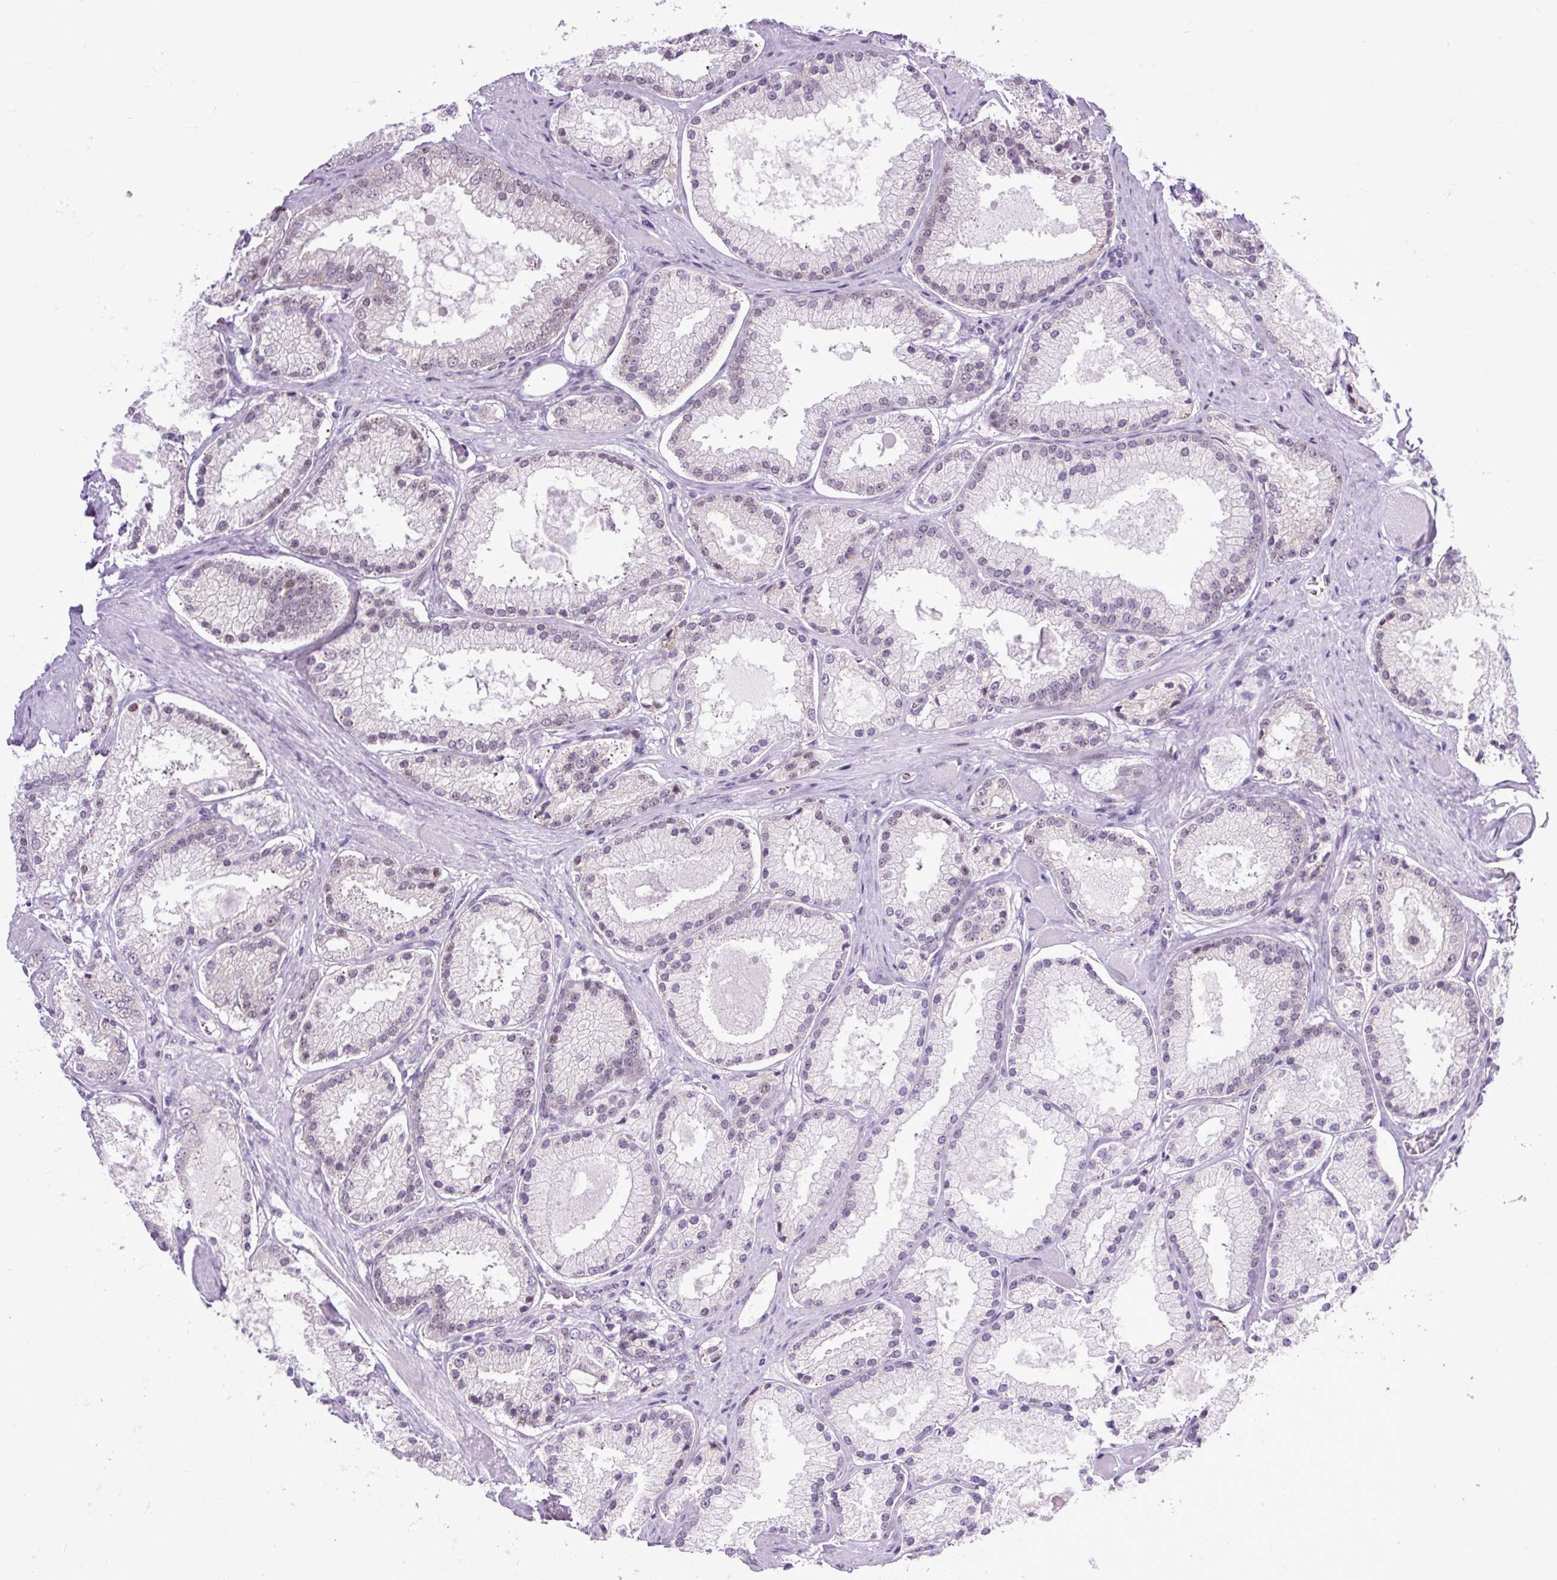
{"staining": {"intensity": "weak", "quantity": "25%-75%", "location": "nuclear"}, "tissue": "prostate cancer", "cell_type": "Tumor cells", "image_type": "cancer", "snomed": [{"axis": "morphology", "description": "Adenocarcinoma, High grade"}, {"axis": "topography", "description": "Prostate"}], "caption": "Weak nuclear staining for a protein is identified in about 25%-75% of tumor cells of prostate cancer using immunohistochemistry.", "gene": "CLK2", "patient": {"sex": "male", "age": 68}}